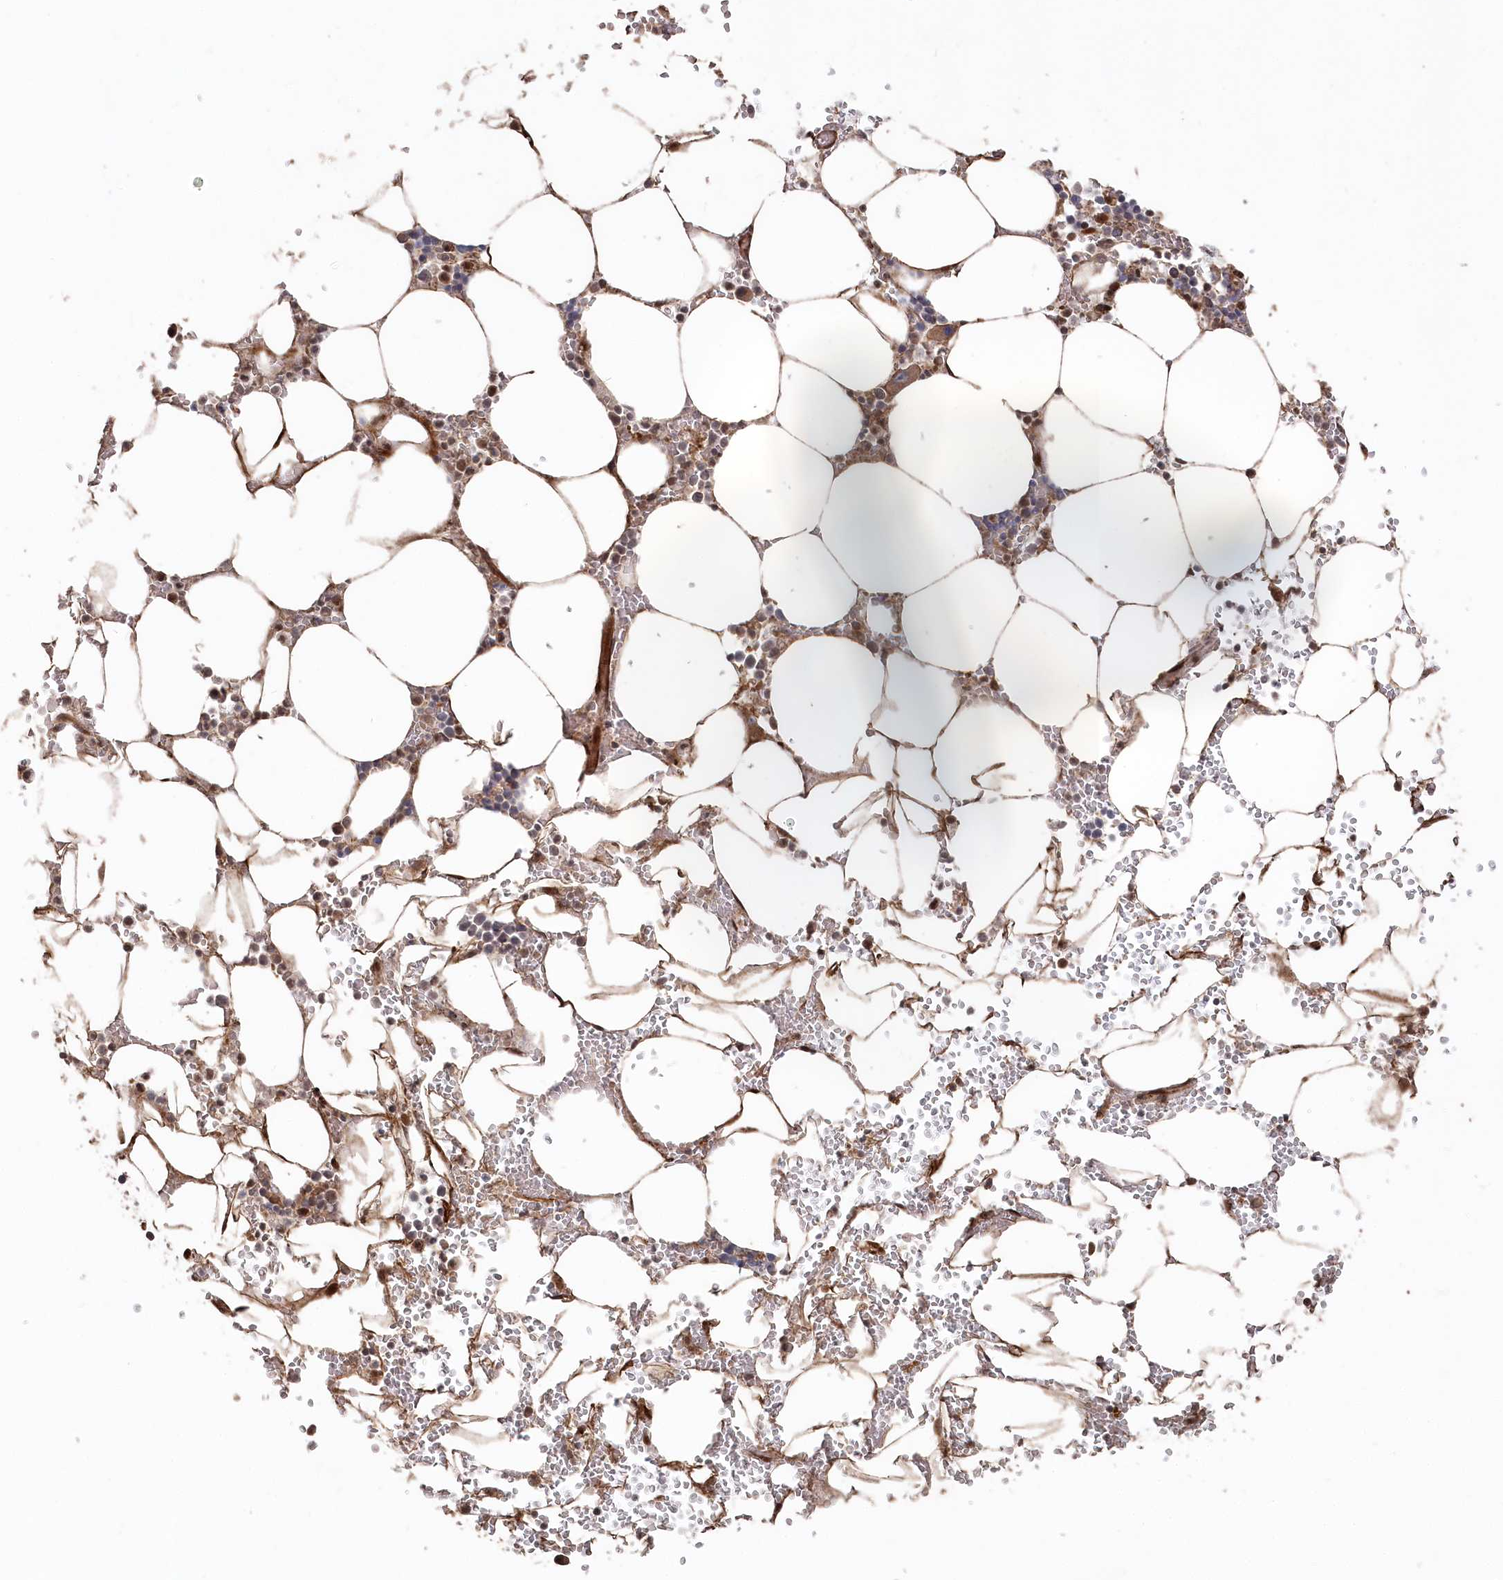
{"staining": {"intensity": "strong", "quantity": "25%-75%", "location": "cytoplasmic/membranous,nuclear"}, "tissue": "bone marrow", "cell_type": "Hematopoietic cells", "image_type": "normal", "snomed": [{"axis": "morphology", "description": "Normal tissue, NOS"}, {"axis": "topography", "description": "Bone marrow"}], "caption": "Bone marrow stained with a brown dye shows strong cytoplasmic/membranous,nuclear positive expression in approximately 25%-75% of hematopoietic cells.", "gene": "POLR3A", "patient": {"sex": "male", "age": 70}}